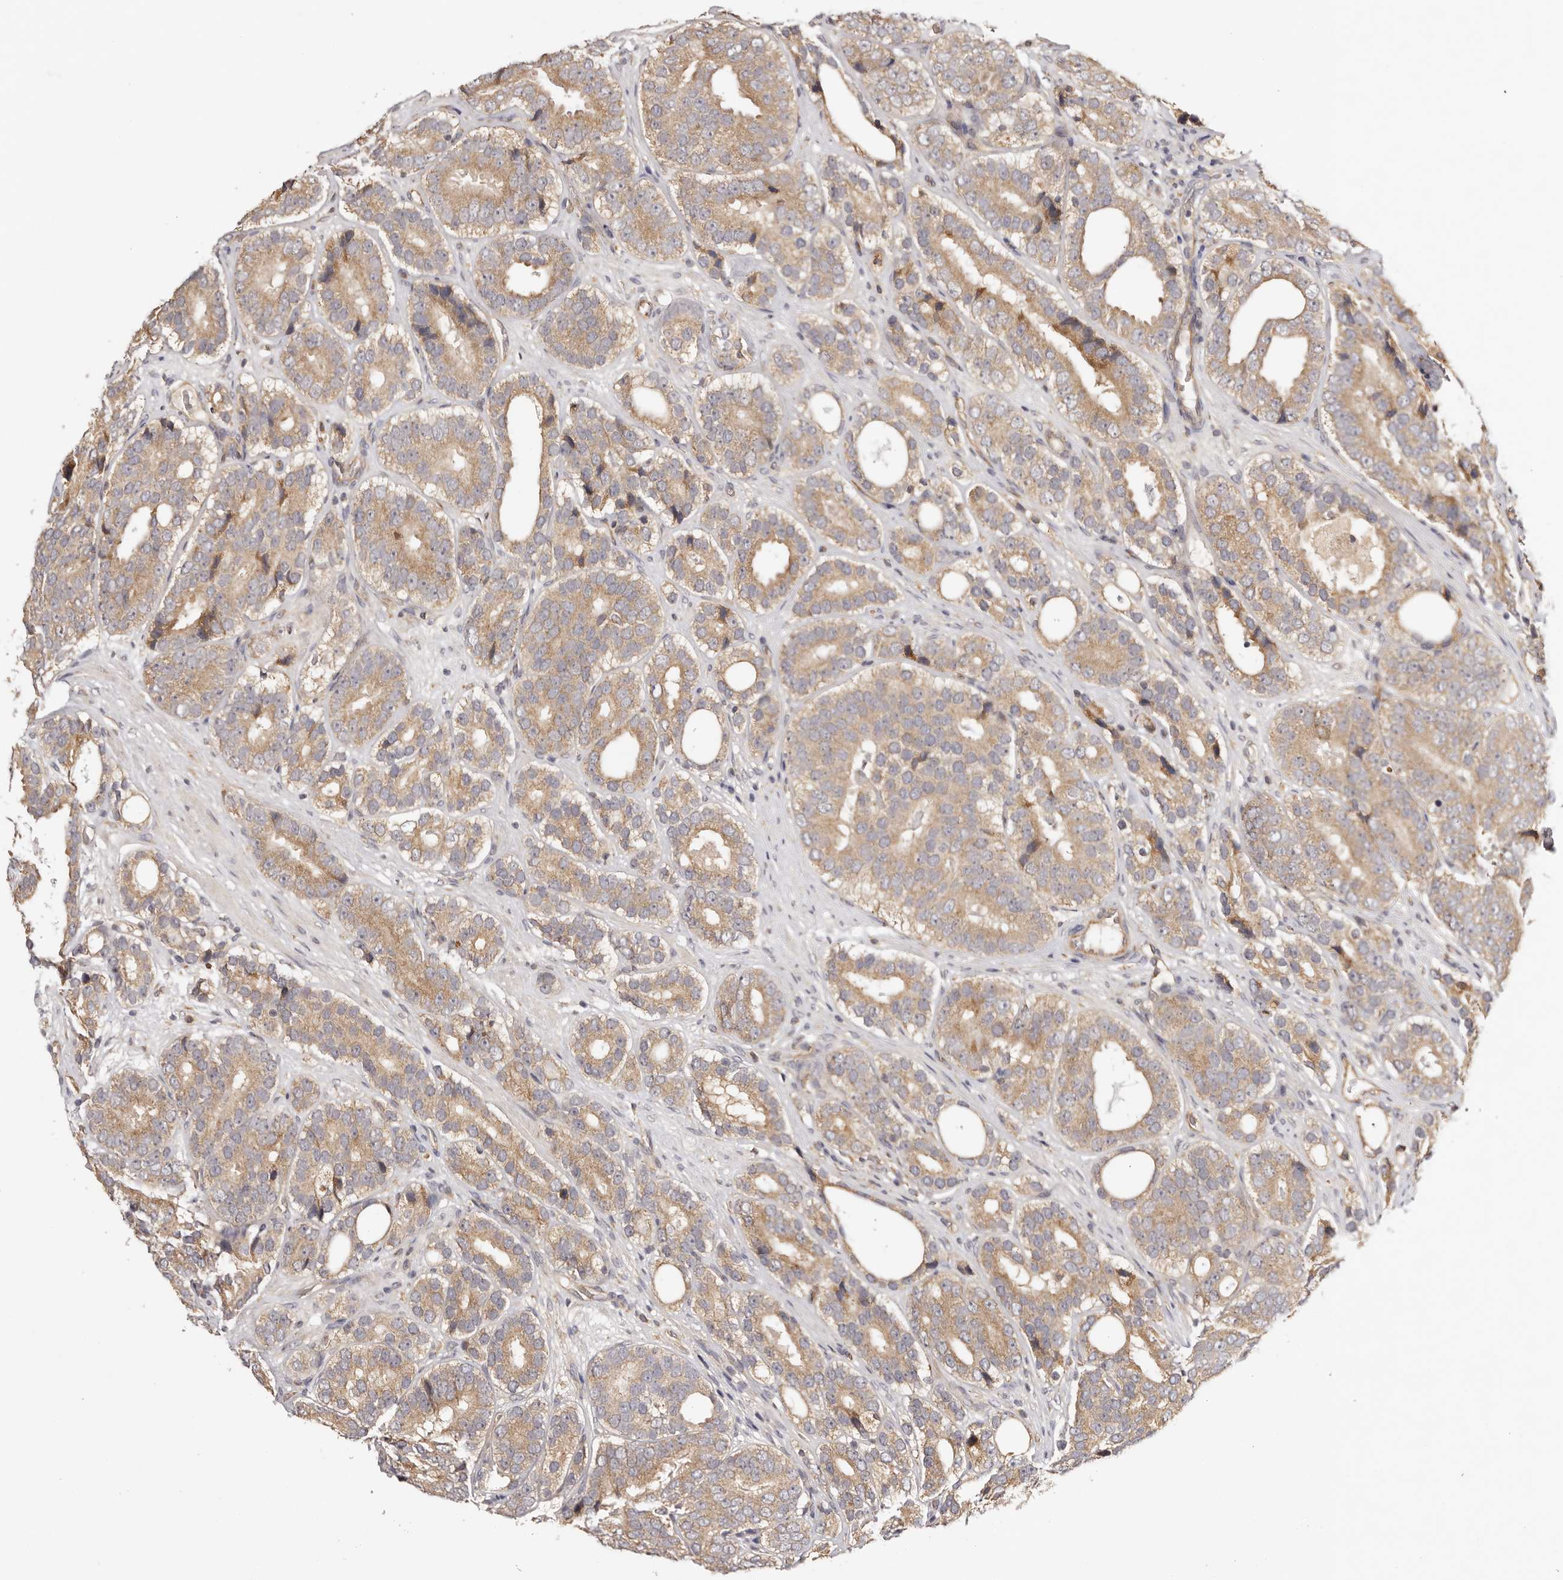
{"staining": {"intensity": "moderate", "quantity": ">75%", "location": "cytoplasmic/membranous"}, "tissue": "prostate cancer", "cell_type": "Tumor cells", "image_type": "cancer", "snomed": [{"axis": "morphology", "description": "Adenocarcinoma, High grade"}, {"axis": "topography", "description": "Prostate"}], "caption": "This photomicrograph shows immunohistochemistry staining of prostate high-grade adenocarcinoma, with medium moderate cytoplasmic/membranous expression in approximately >75% of tumor cells.", "gene": "UBR2", "patient": {"sex": "male", "age": 56}}